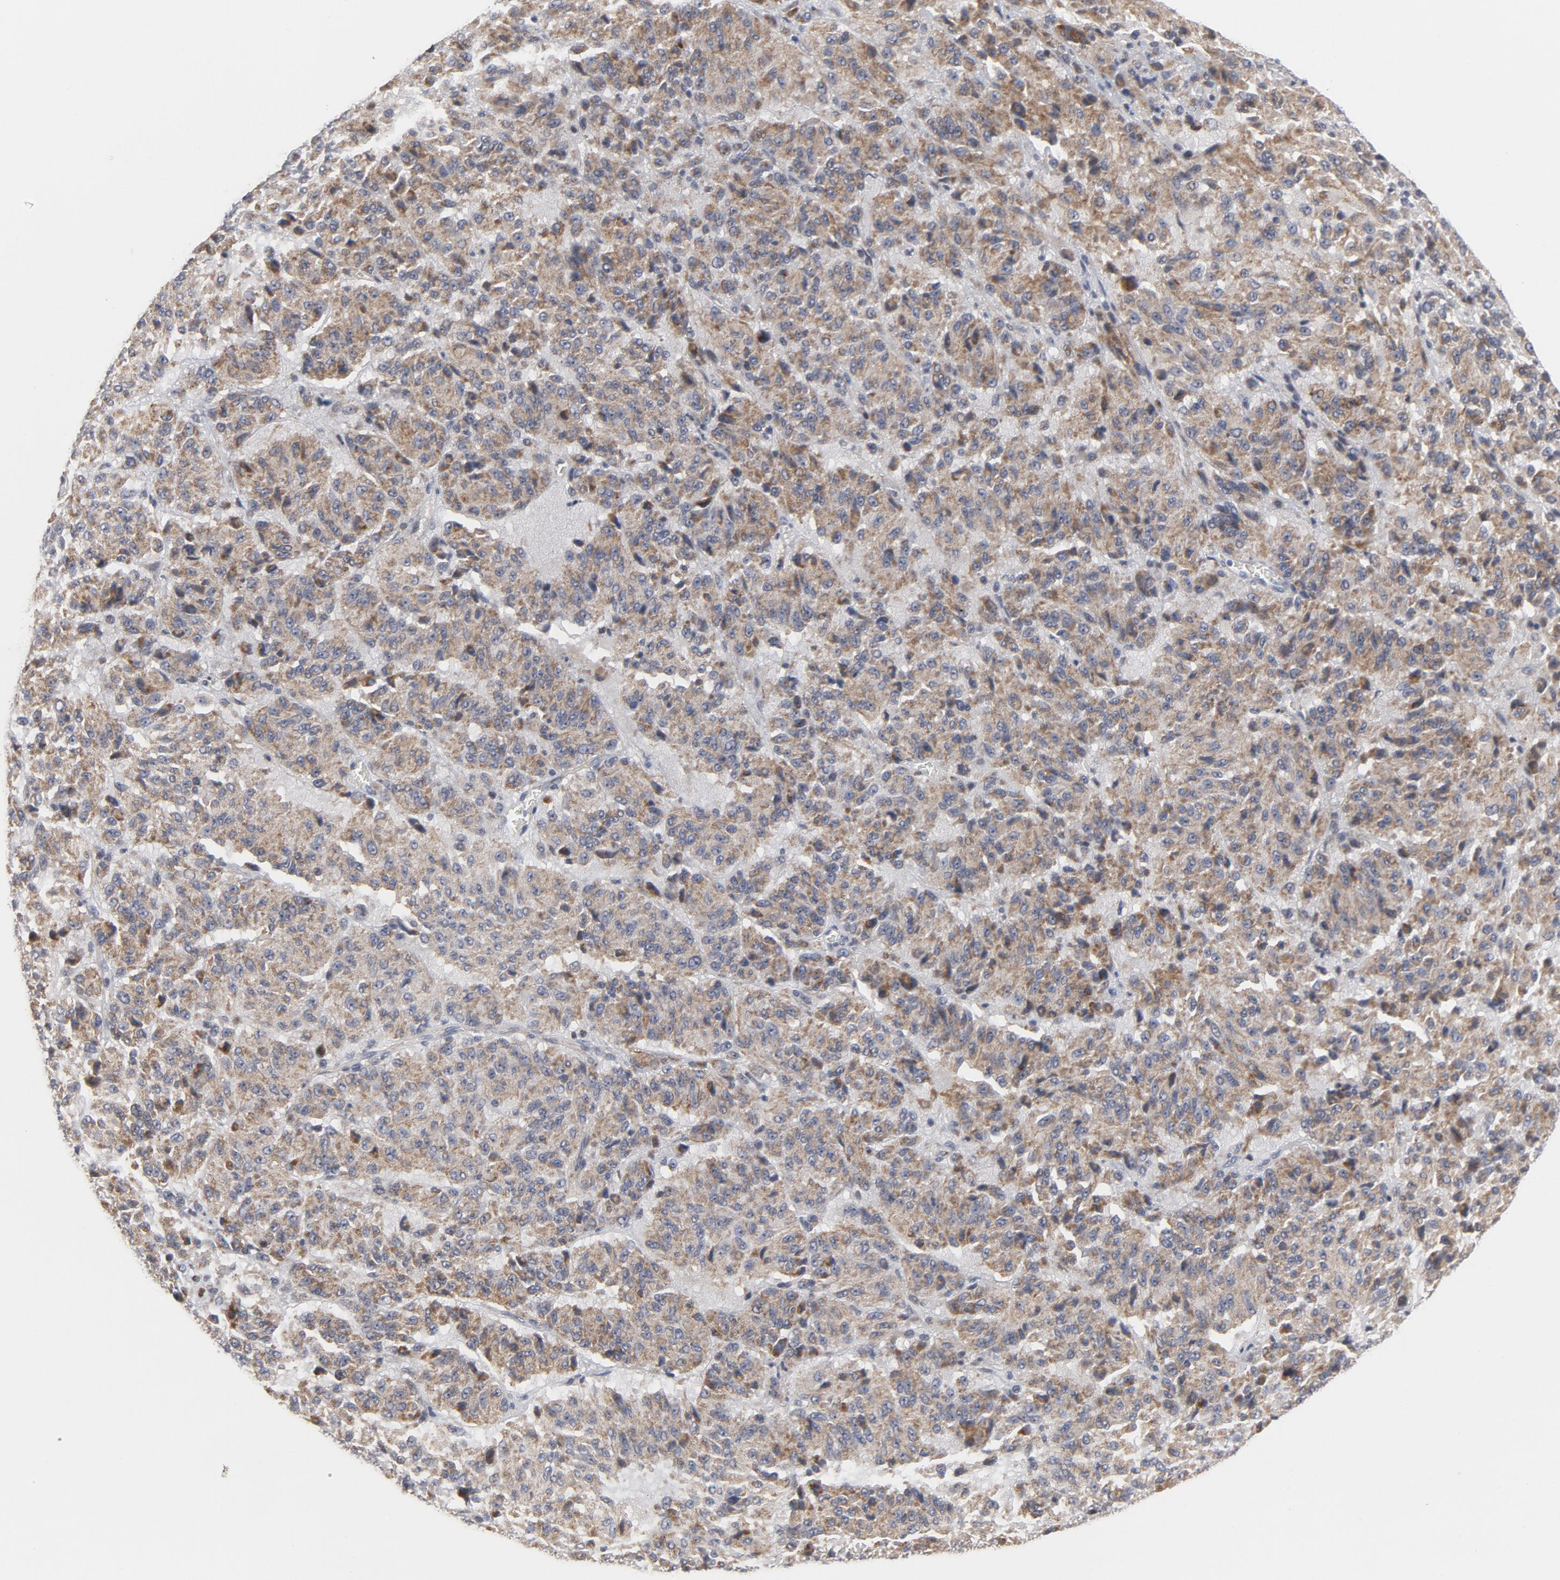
{"staining": {"intensity": "moderate", "quantity": ">75%", "location": "cytoplasmic/membranous"}, "tissue": "melanoma", "cell_type": "Tumor cells", "image_type": "cancer", "snomed": [{"axis": "morphology", "description": "Malignant melanoma, Metastatic site"}, {"axis": "topography", "description": "Lung"}], "caption": "This image shows IHC staining of malignant melanoma (metastatic site), with medium moderate cytoplasmic/membranous staining in about >75% of tumor cells.", "gene": "PPP1R1B", "patient": {"sex": "male", "age": 64}}